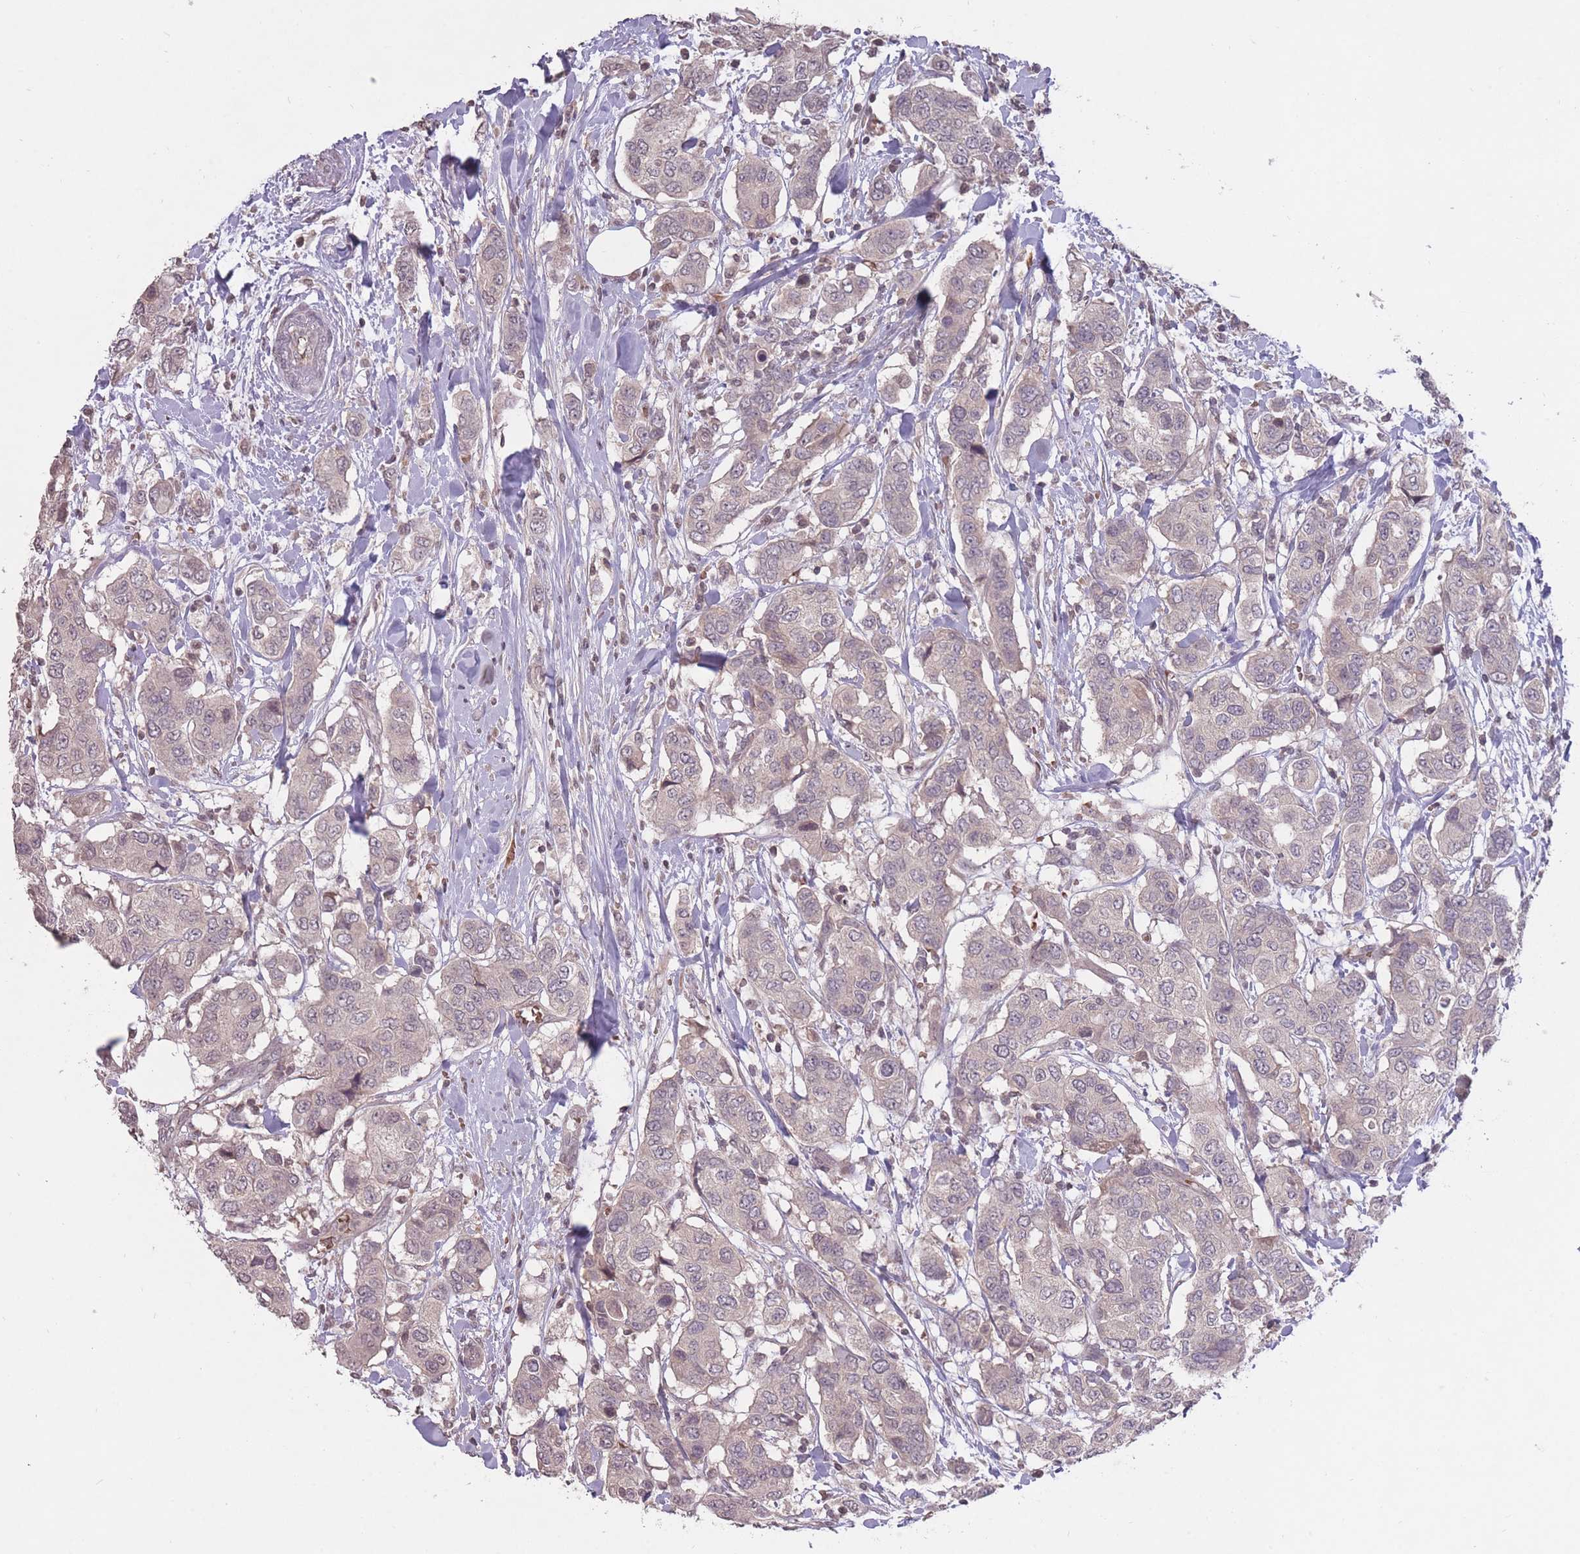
{"staining": {"intensity": "negative", "quantity": "none", "location": "none"}, "tissue": "breast cancer", "cell_type": "Tumor cells", "image_type": "cancer", "snomed": [{"axis": "morphology", "description": "Lobular carcinoma"}, {"axis": "topography", "description": "Breast"}], "caption": "Tumor cells show no significant protein staining in breast cancer.", "gene": "ADCYAP1R1", "patient": {"sex": "female", "age": 51}}